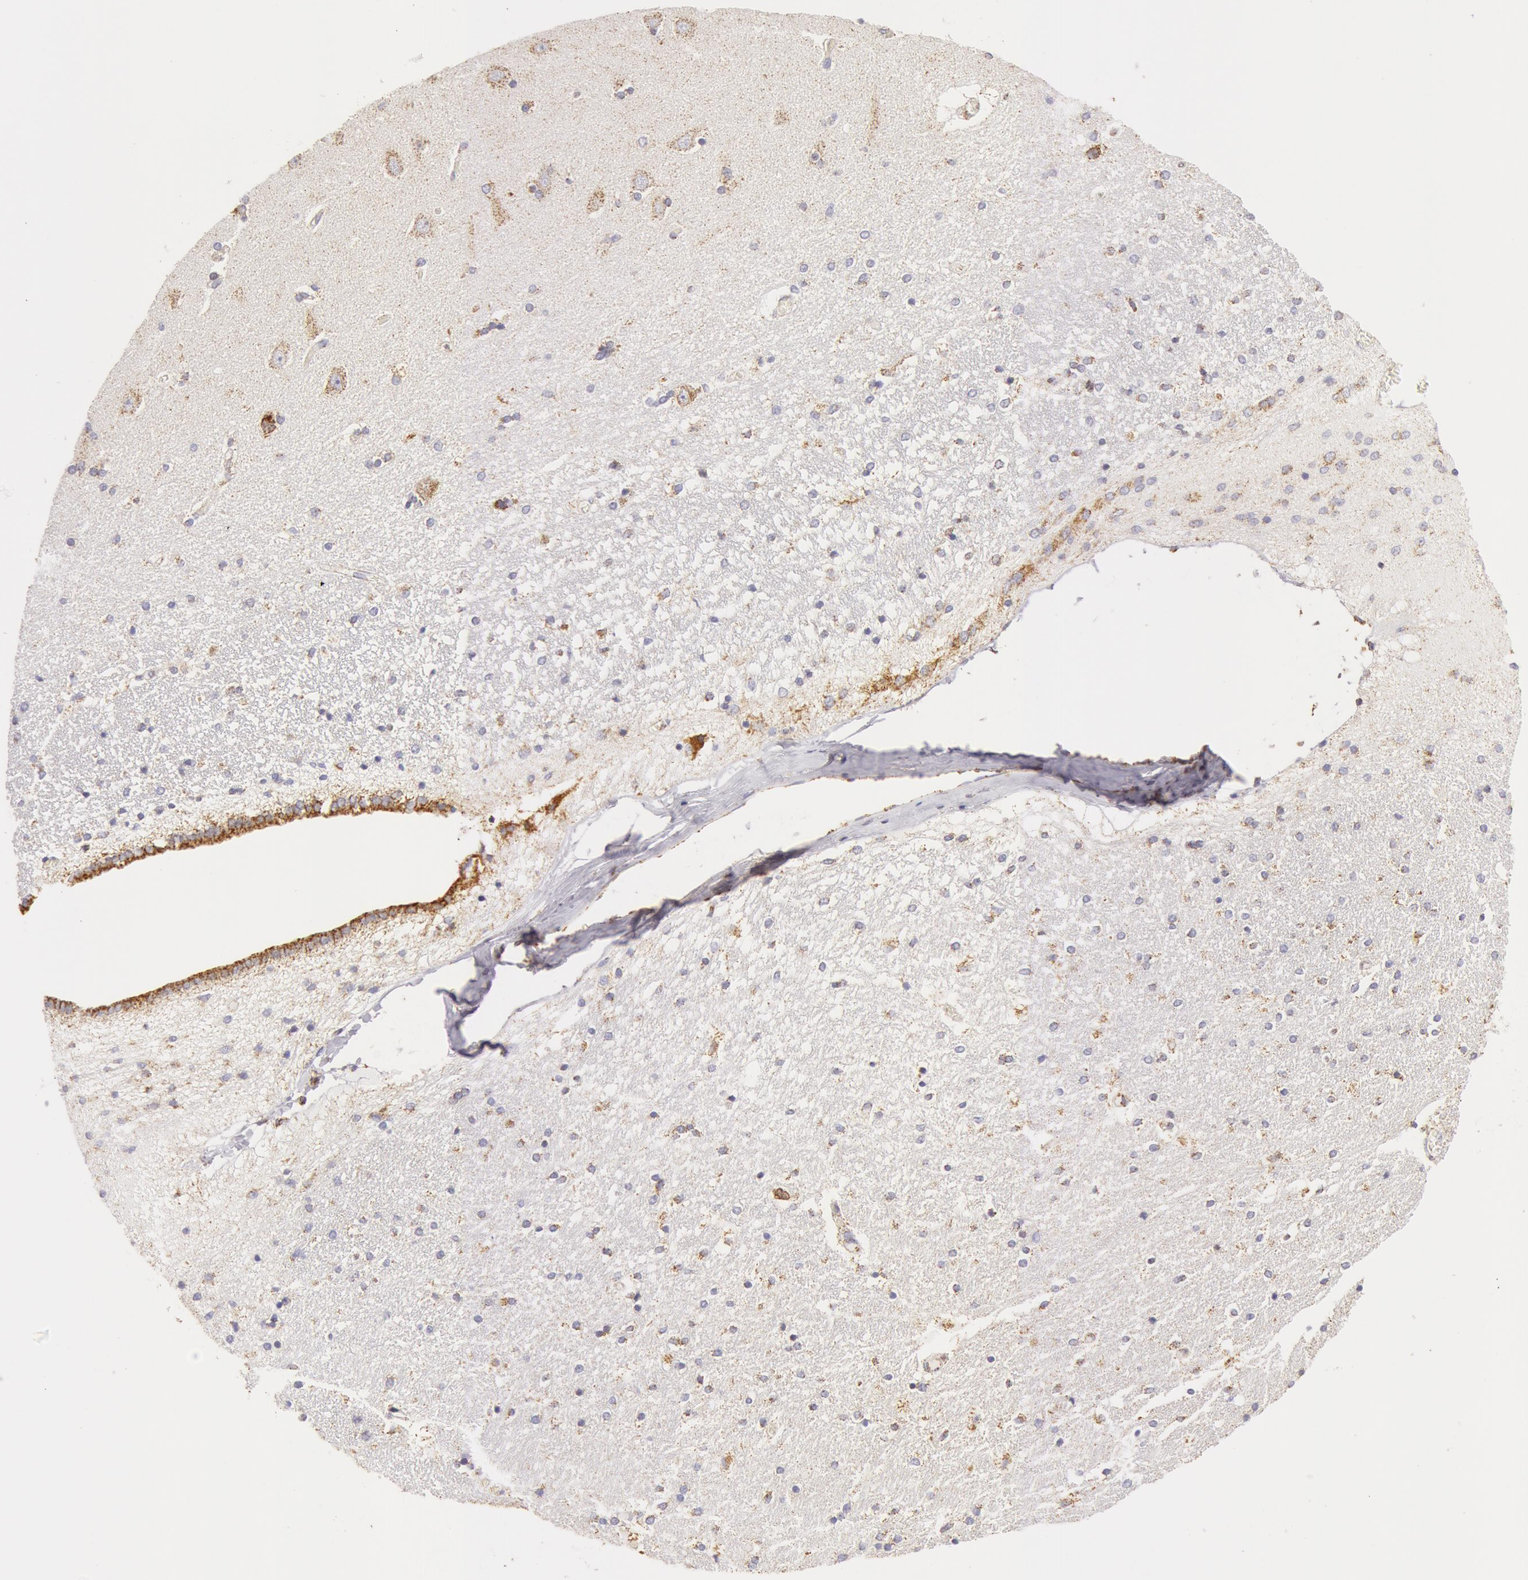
{"staining": {"intensity": "weak", "quantity": "25%-75%", "location": "cytoplasmic/membranous"}, "tissue": "hippocampus", "cell_type": "Glial cells", "image_type": "normal", "snomed": [{"axis": "morphology", "description": "Normal tissue, NOS"}, {"axis": "topography", "description": "Hippocampus"}], "caption": "Brown immunohistochemical staining in normal human hippocampus shows weak cytoplasmic/membranous positivity in approximately 25%-75% of glial cells. (brown staining indicates protein expression, while blue staining denotes nuclei).", "gene": "ATP5F1B", "patient": {"sex": "female", "age": 54}}